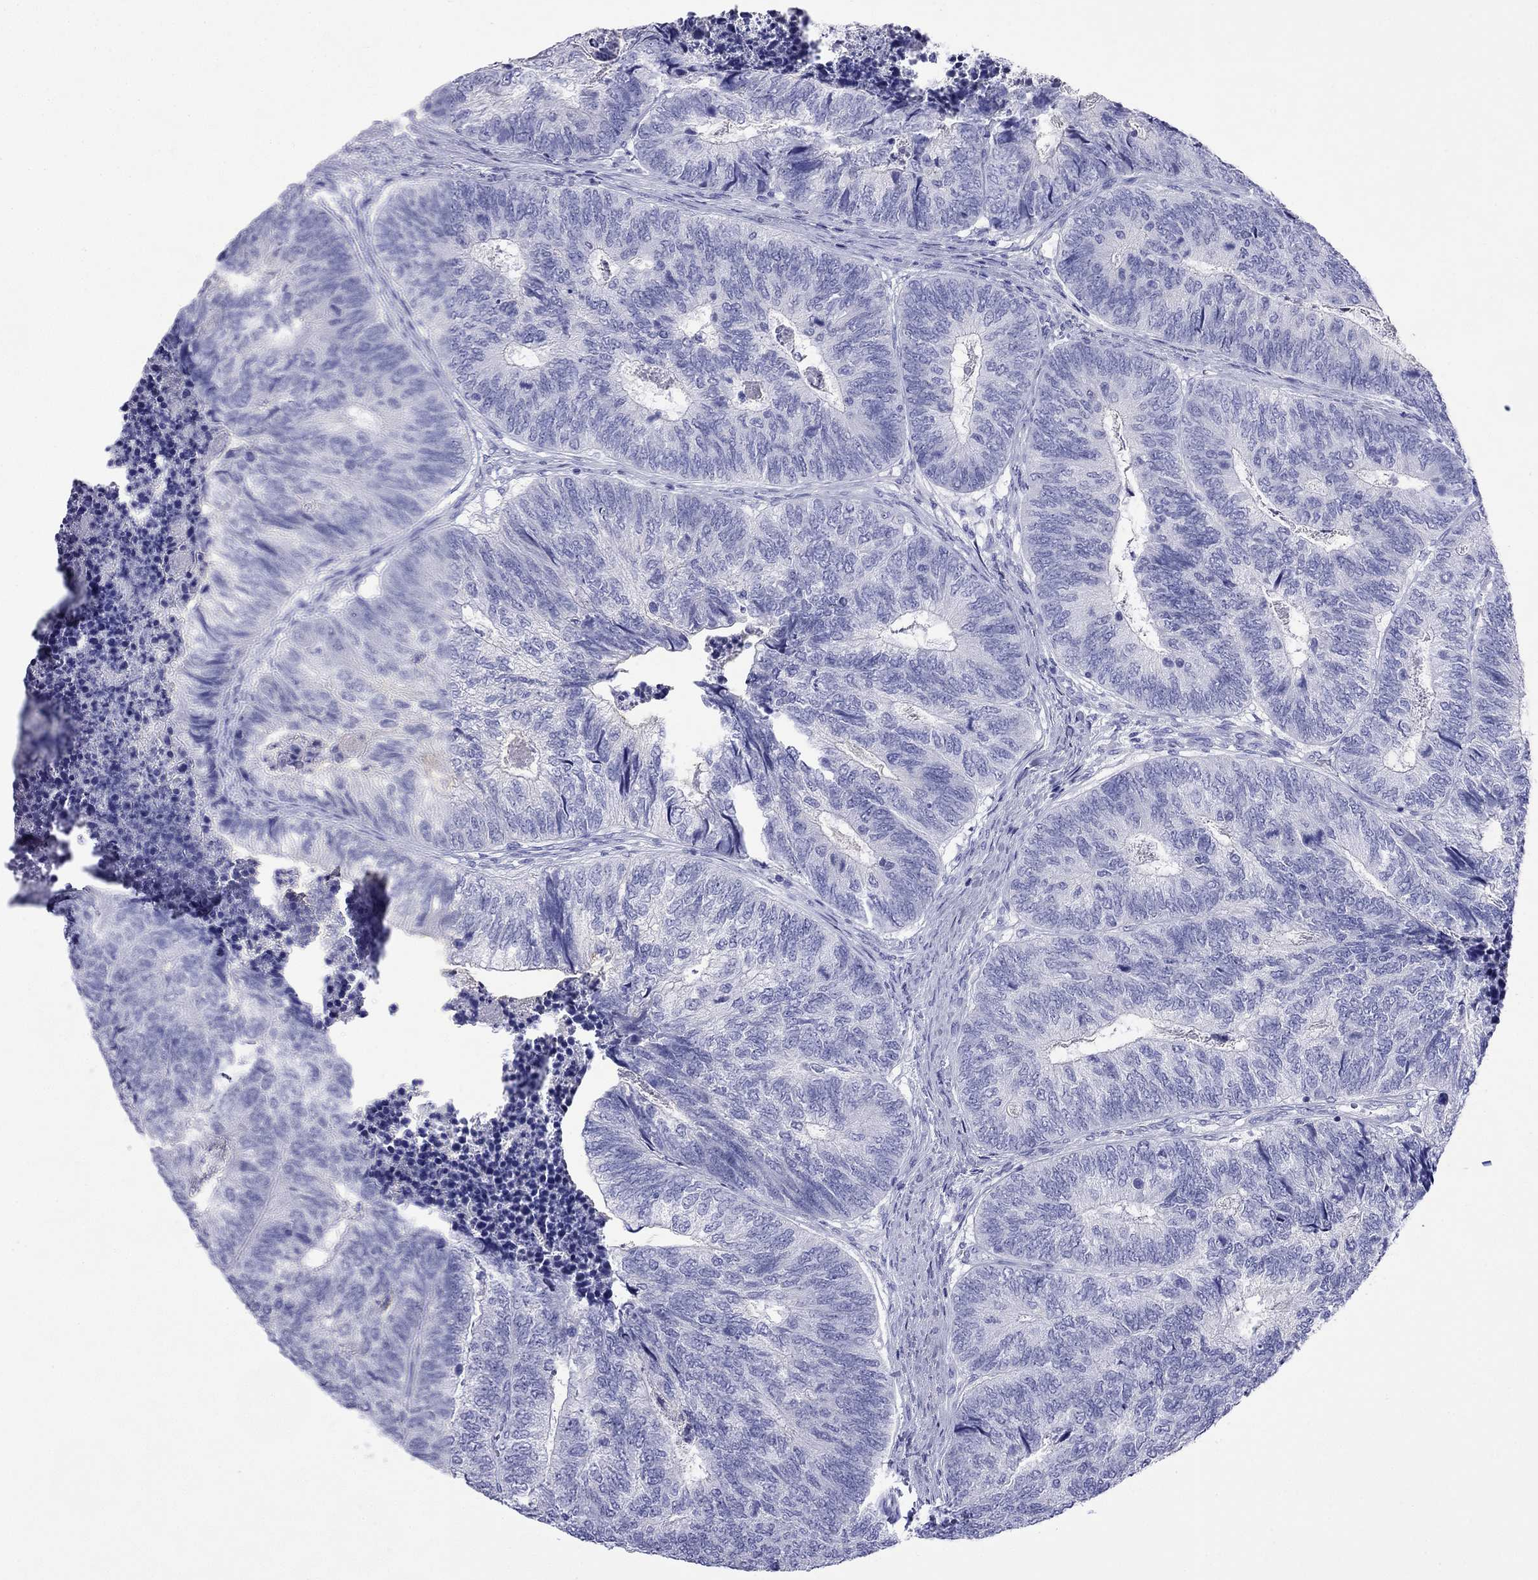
{"staining": {"intensity": "negative", "quantity": "none", "location": "none"}, "tissue": "colorectal cancer", "cell_type": "Tumor cells", "image_type": "cancer", "snomed": [{"axis": "morphology", "description": "Adenocarcinoma, NOS"}, {"axis": "topography", "description": "Colon"}], "caption": "This photomicrograph is of colorectal cancer stained with immunohistochemistry to label a protein in brown with the nuclei are counter-stained blue. There is no staining in tumor cells. The staining is performed using DAB (3,3'-diaminobenzidine) brown chromogen with nuclei counter-stained in using hematoxylin.", "gene": "FIGLA", "patient": {"sex": "female", "age": 67}}